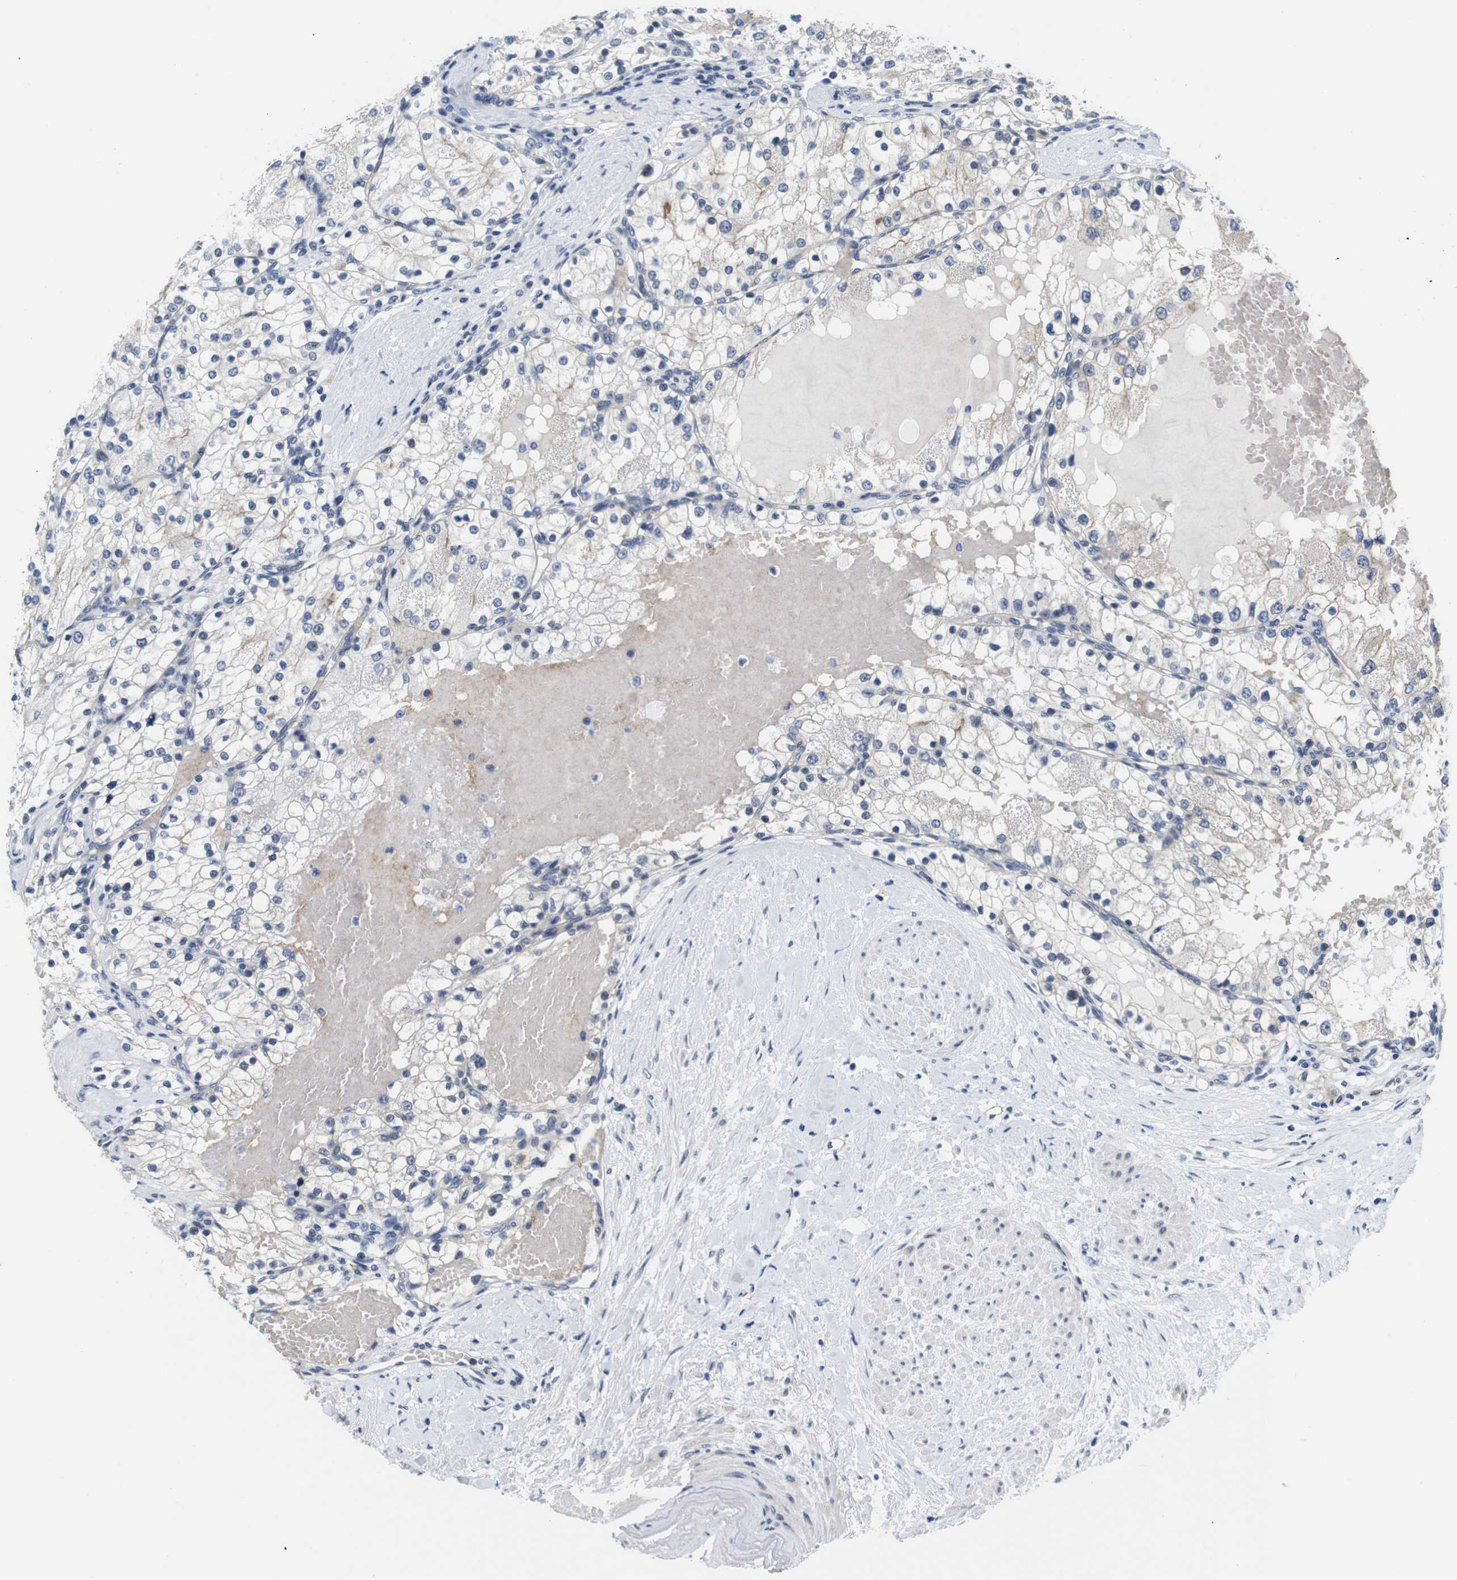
{"staining": {"intensity": "negative", "quantity": "none", "location": "none"}, "tissue": "renal cancer", "cell_type": "Tumor cells", "image_type": "cancer", "snomed": [{"axis": "morphology", "description": "Adenocarcinoma, NOS"}, {"axis": "topography", "description": "Kidney"}], "caption": "High magnification brightfield microscopy of renal cancer (adenocarcinoma) stained with DAB (brown) and counterstained with hematoxylin (blue): tumor cells show no significant positivity. The staining was performed using DAB (3,3'-diaminobenzidine) to visualize the protein expression in brown, while the nuclei were stained in blue with hematoxylin (Magnification: 20x).", "gene": "SOCS3", "patient": {"sex": "male", "age": 68}}